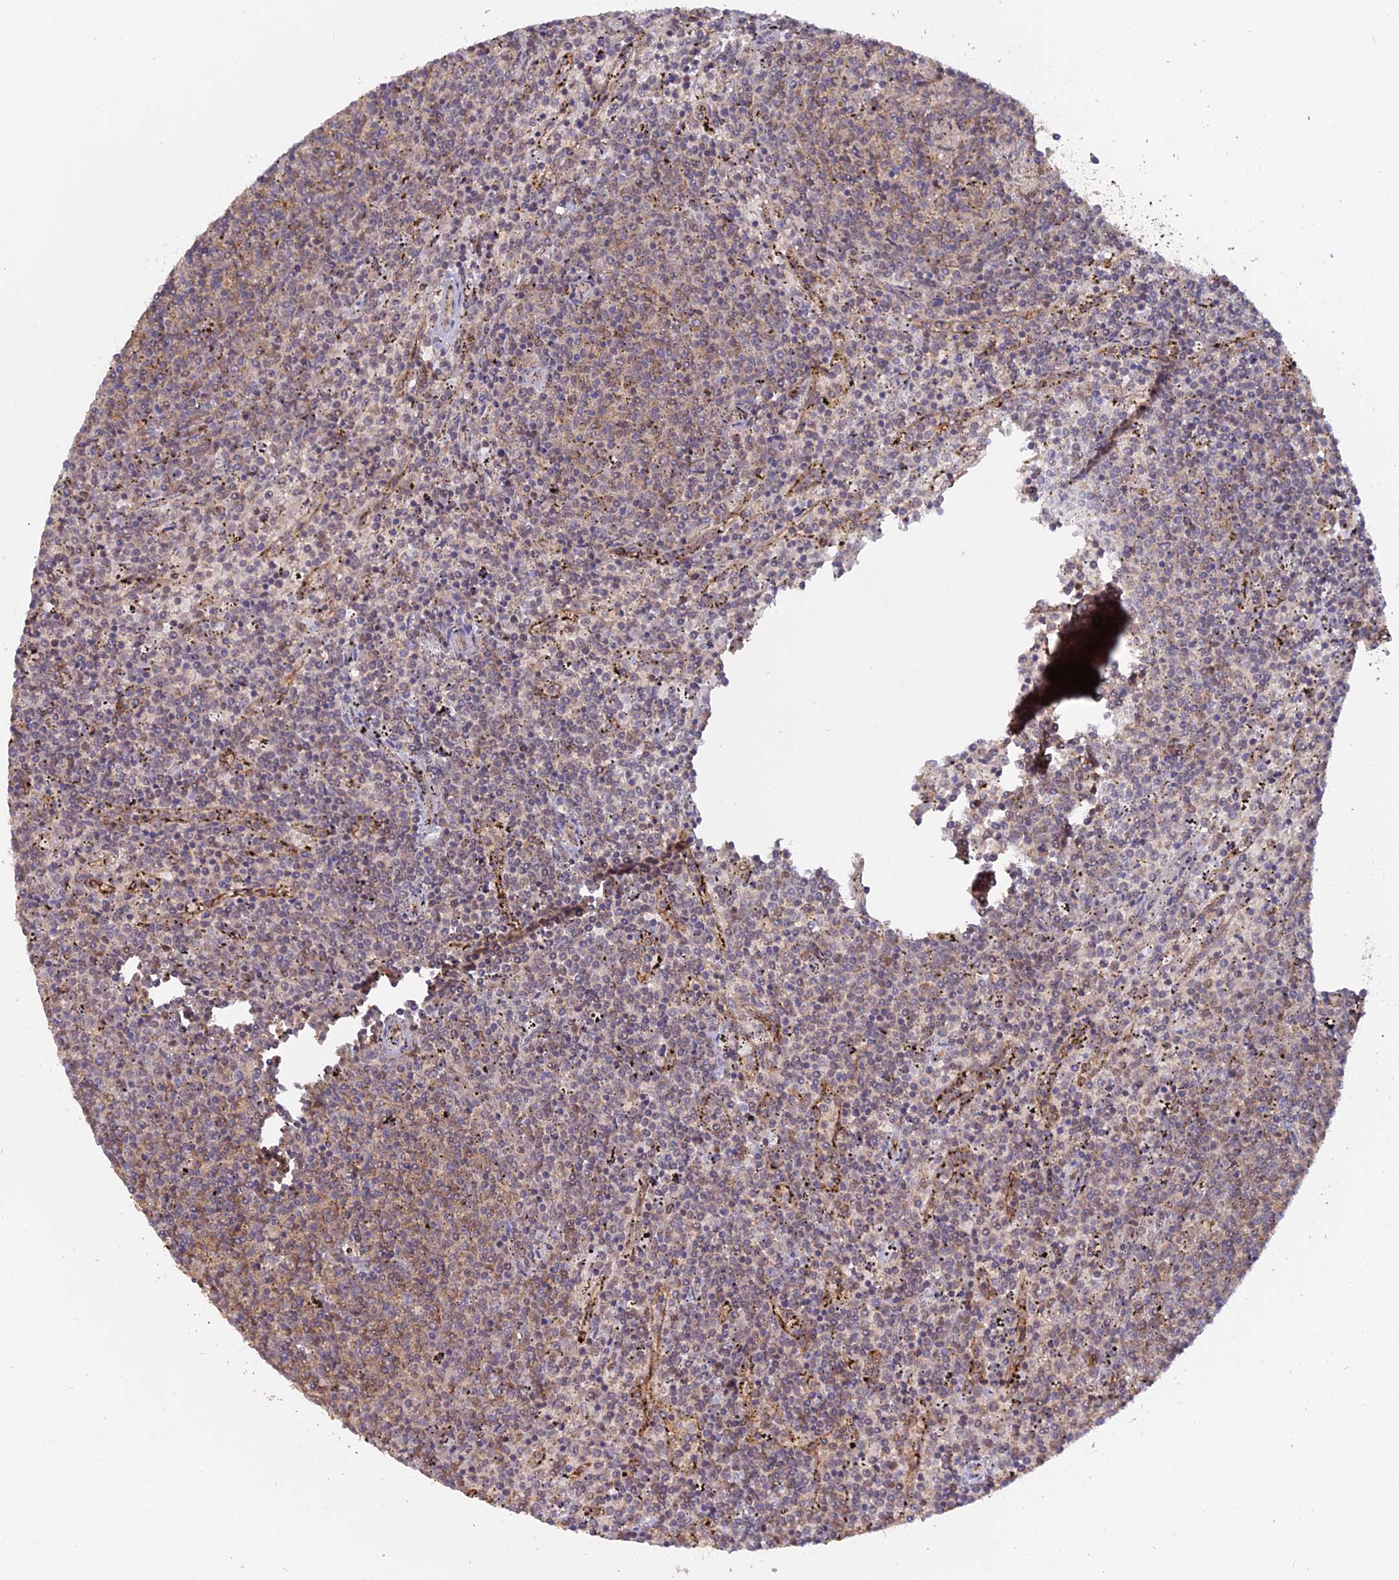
{"staining": {"intensity": "weak", "quantity": "25%-75%", "location": "cytoplasmic/membranous,nuclear"}, "tissue": "lymphoma", "cell_type": "Tumor cells", "image_type": "cancer", "snomed": [{"axis": "morphology", "description": "Malignant lymphoma, non-Hodgkin's type, Low grade"}, {"axis": "topography", "description": "Spleen"}], "caption": "Malignant lymphoma, non-Hodgkin's type (low-grade) was stained to show a protein in brown. There is low levels of weak cytoplasmic/membranous and nuclear expression in about 25%-75% of tumor cells.", "gene": "PKIG", "patient": {"sex": "female", "age": 50}}